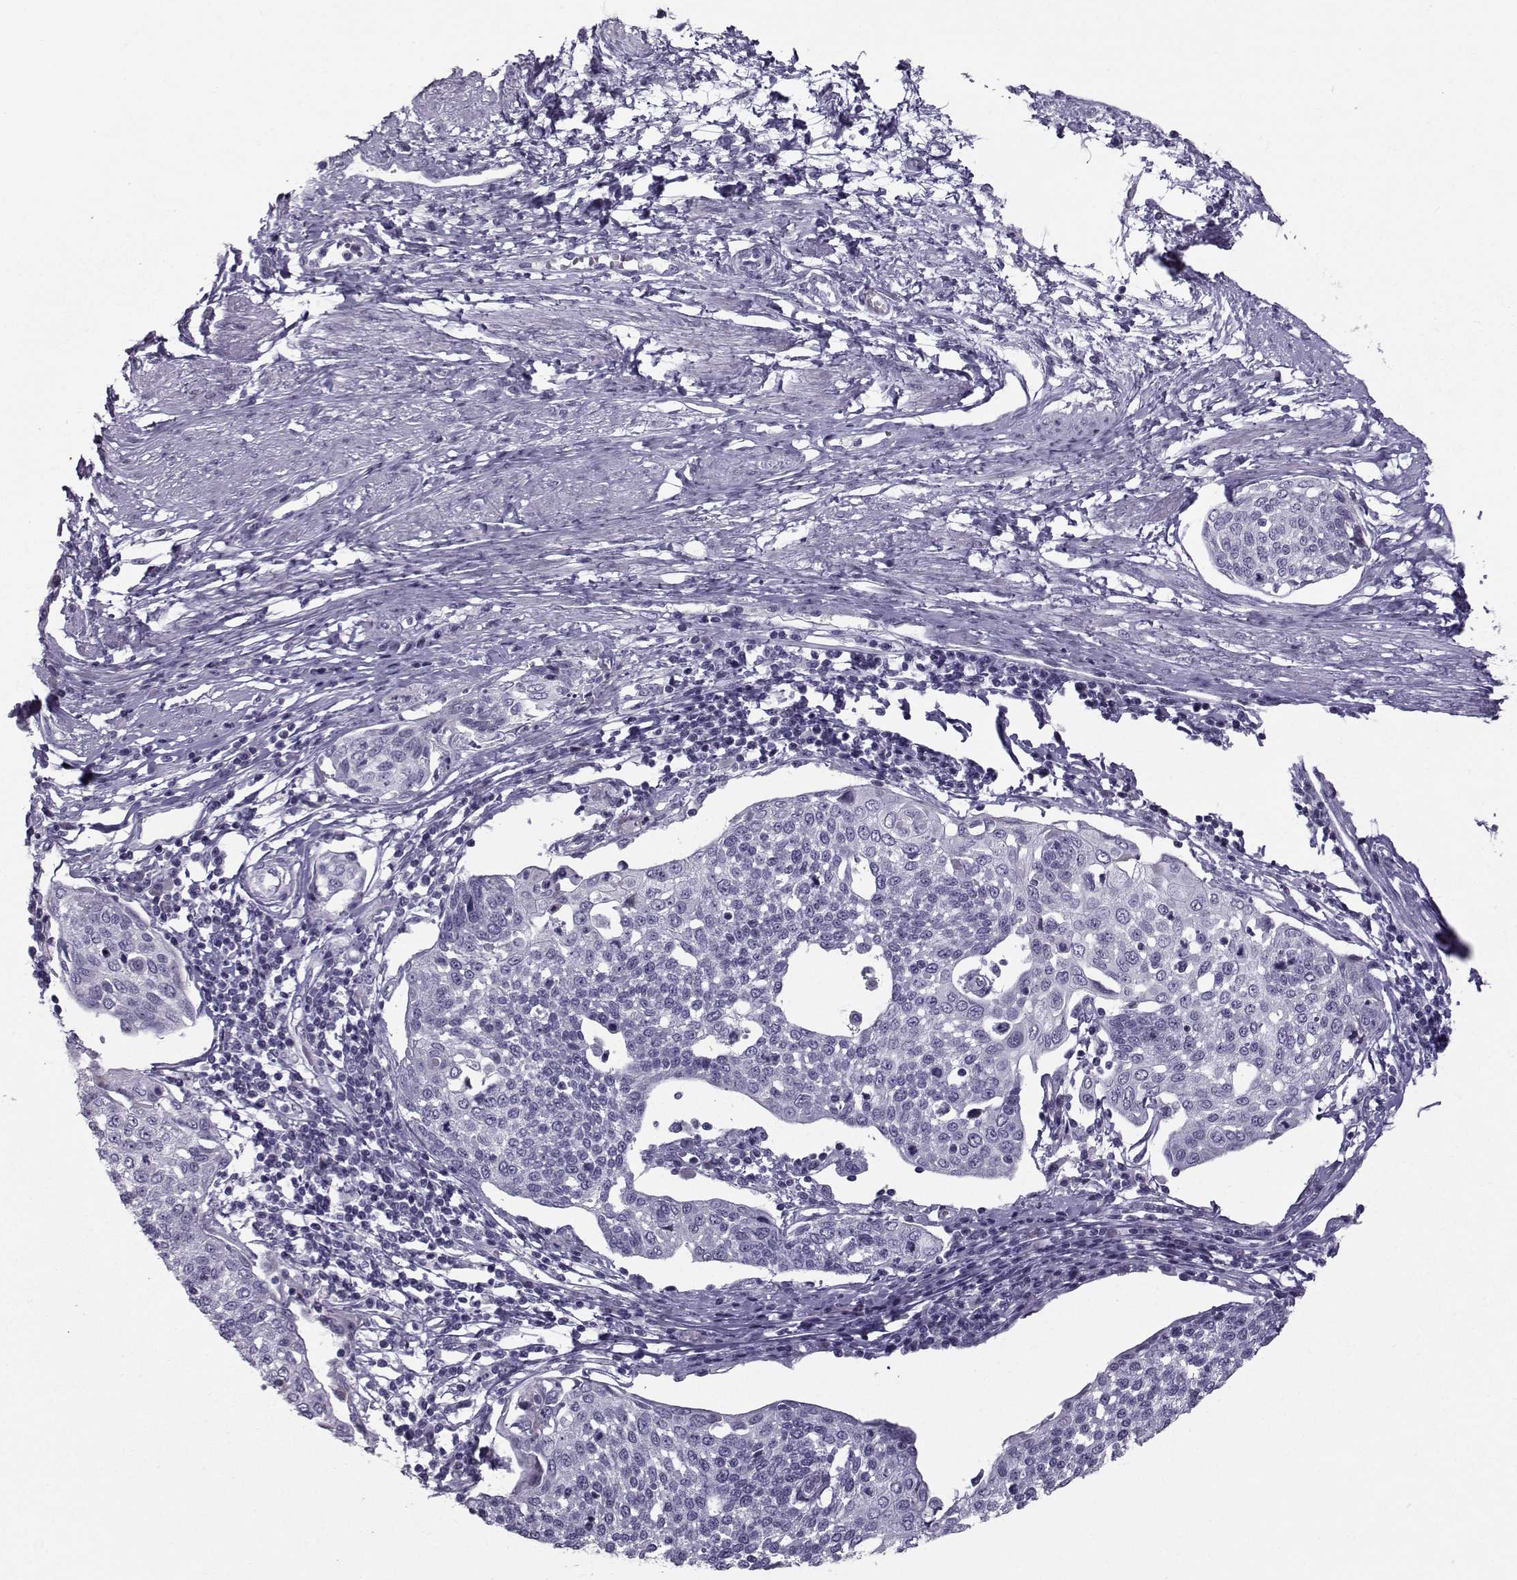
{"staining": {"intensity": "negative", "quantity": "none", "location": "none"}, "tissue": "cervical cancer", "cell_type": "Tumor cells", "image_type": "cancer", "snomed": [{"axis": "morphology", "description": "Squamous cell carcinoma, NOS"}, {"axis": "topography", "description": "Cervix"}], "caption": "An immunohistochemistry micrograph of squamous cell carcinoma (cervical) is shown. There is no staining in tumor cells of squamous cell carcinoma (cervical).", "gene": "DMRT3", "patient": {"sex": "female", "age": 34}}